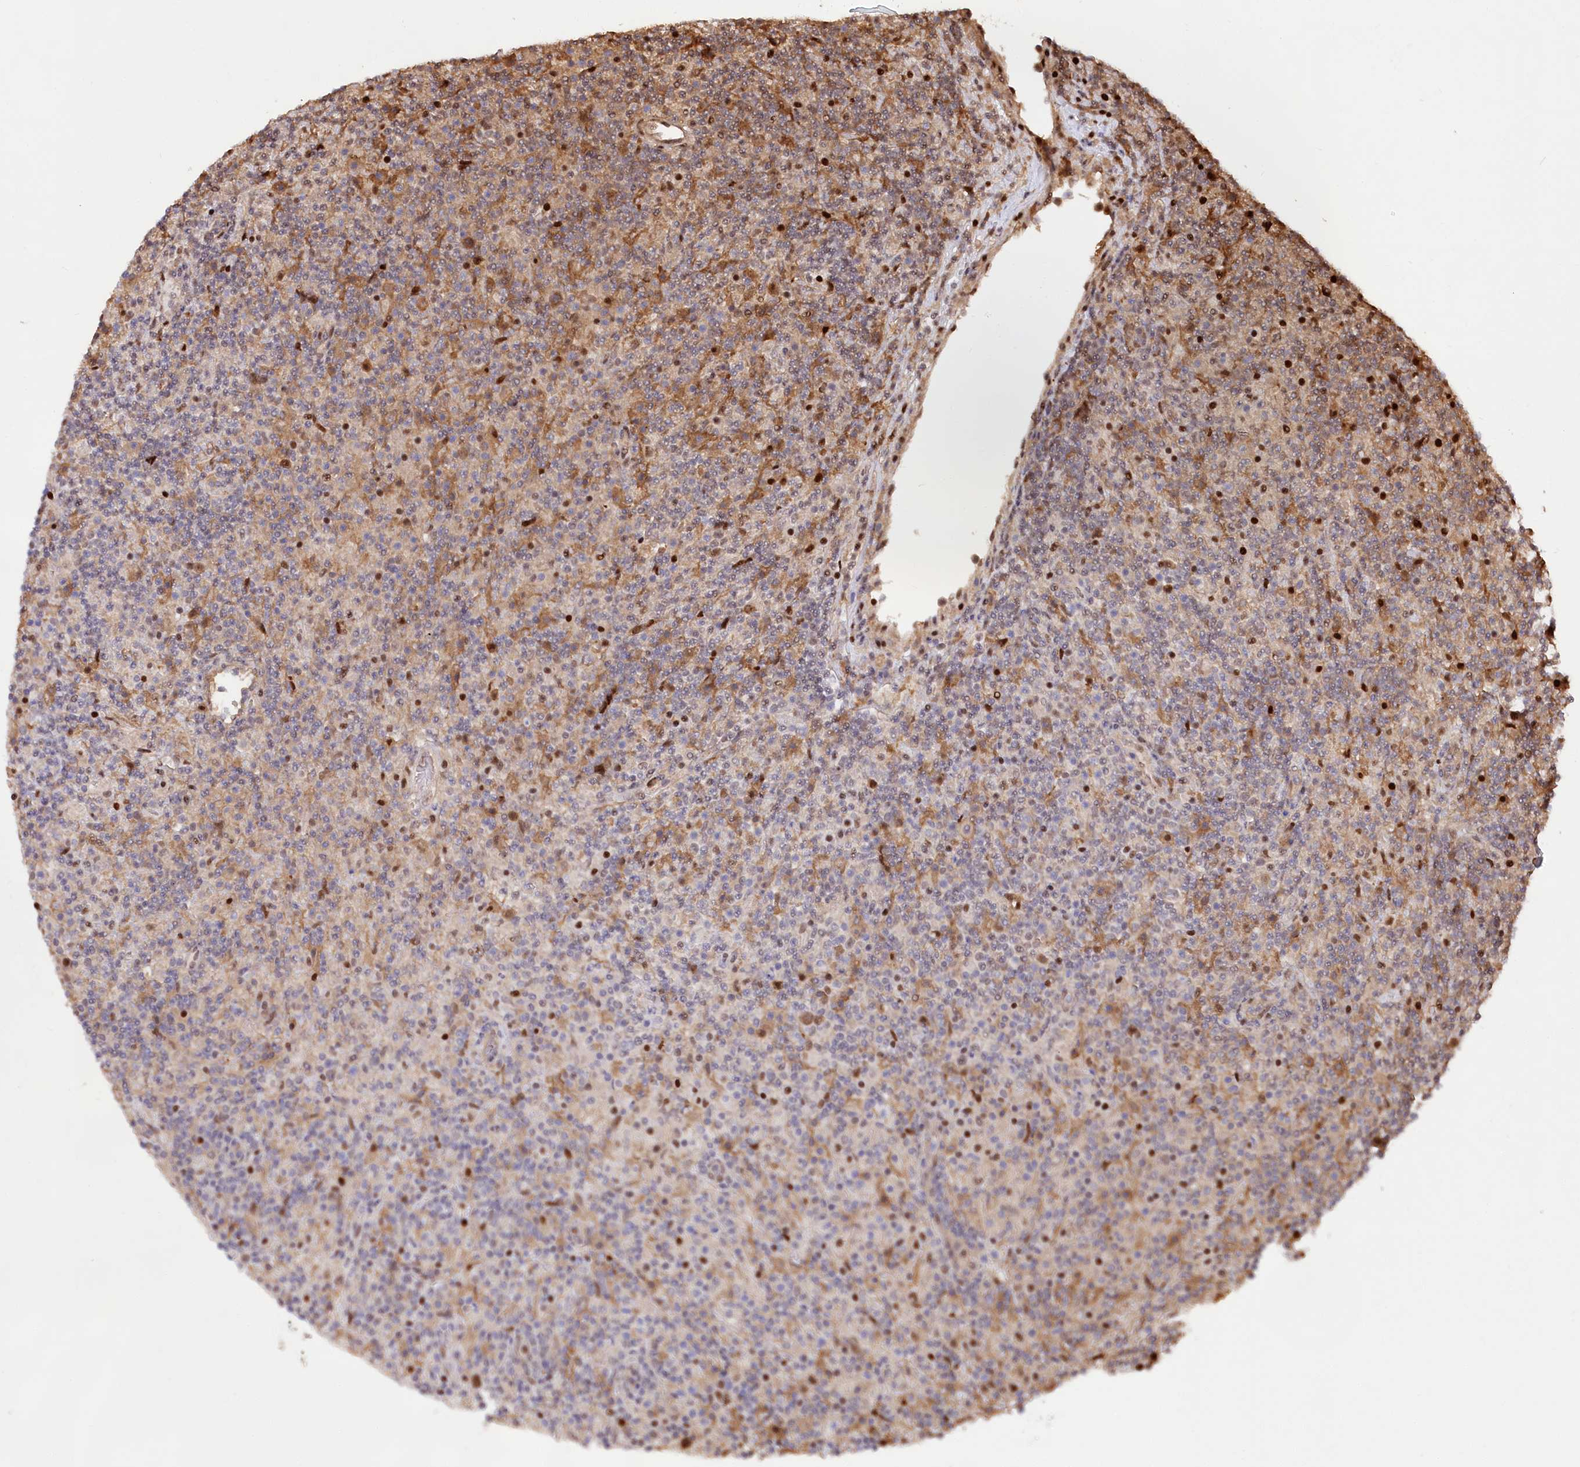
{"staining": {"intensity": "moderate", "quantity": "<25%", "location": "cytoplasmic/membranous"}, "tissue": "lymphoma", "cell_type": "Tumor cells", "image_type": "cancer", "snomed": [{"axis": "morphology", "description": "Hodgkin's disease, NOS"}, {"axis": "topography", "description": "Lymph node"}], "caption": "Human lymphoma stained with a brown dye displays moderate cytoplasmic/membranous positive expression in about <25% of tumor cells.", "gene": "PSMA1", "patient": {"sex": "male", "age": 70}}